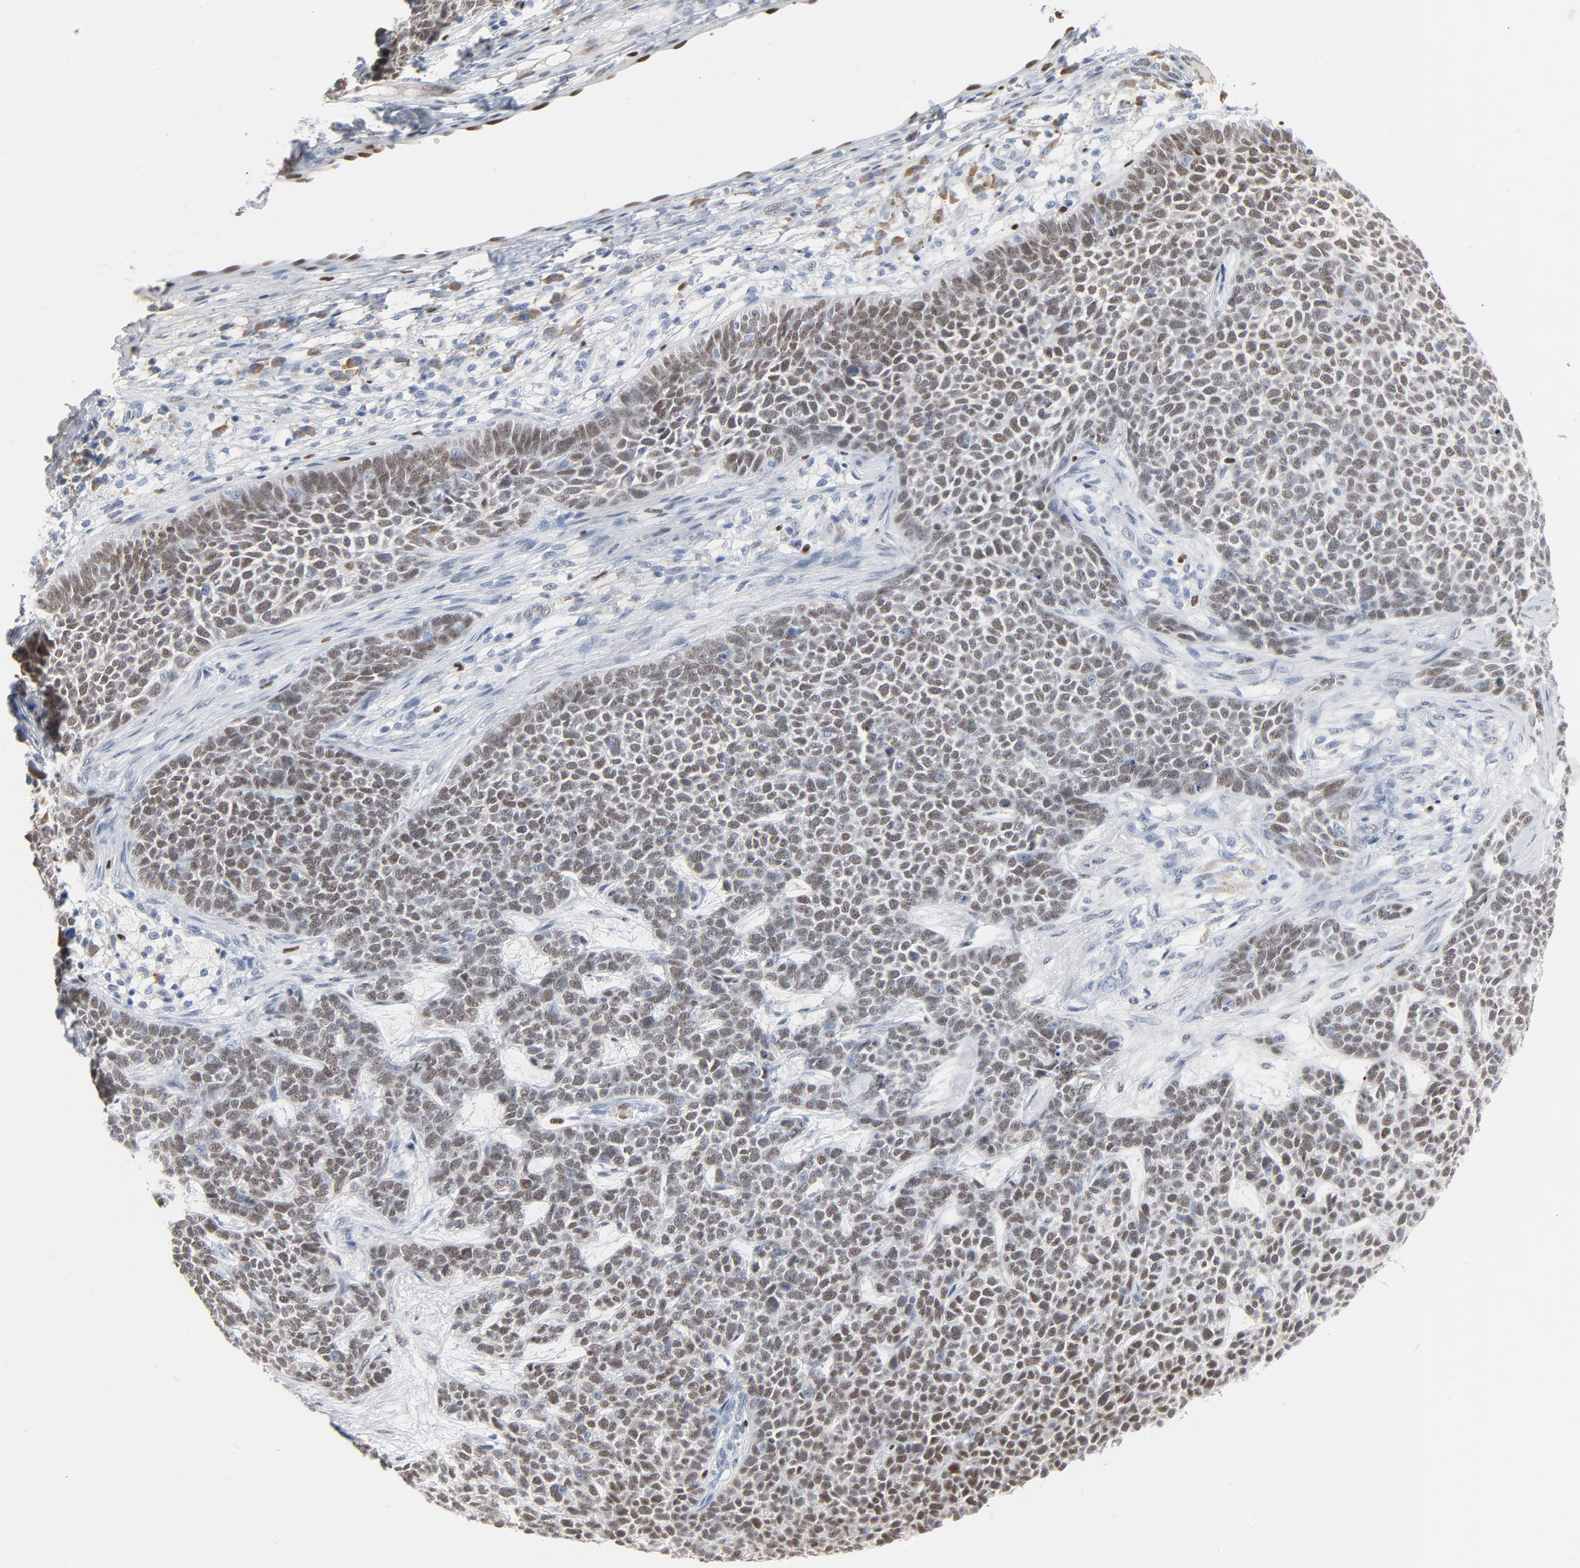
{"staining": {"intensity": "weak", "quantity": ">75%", "location": "nuclear"}, "tissue": "skin cancer", "cell_type": "Tumor cells", "image_type": "cancer", "snomed": [{"axis": "morphology", "description": "Basal cell carcinoma"}, {"axis": "topography", "description": "Skin"}], "caption": "The photomicrograph reveals a brown stain indicating the presence of a protein in the nuclear of tumor cells in skin basal cell carcinoma.", "gene": "FOXP1", "patient": {"sex": "female", "age": 84}}